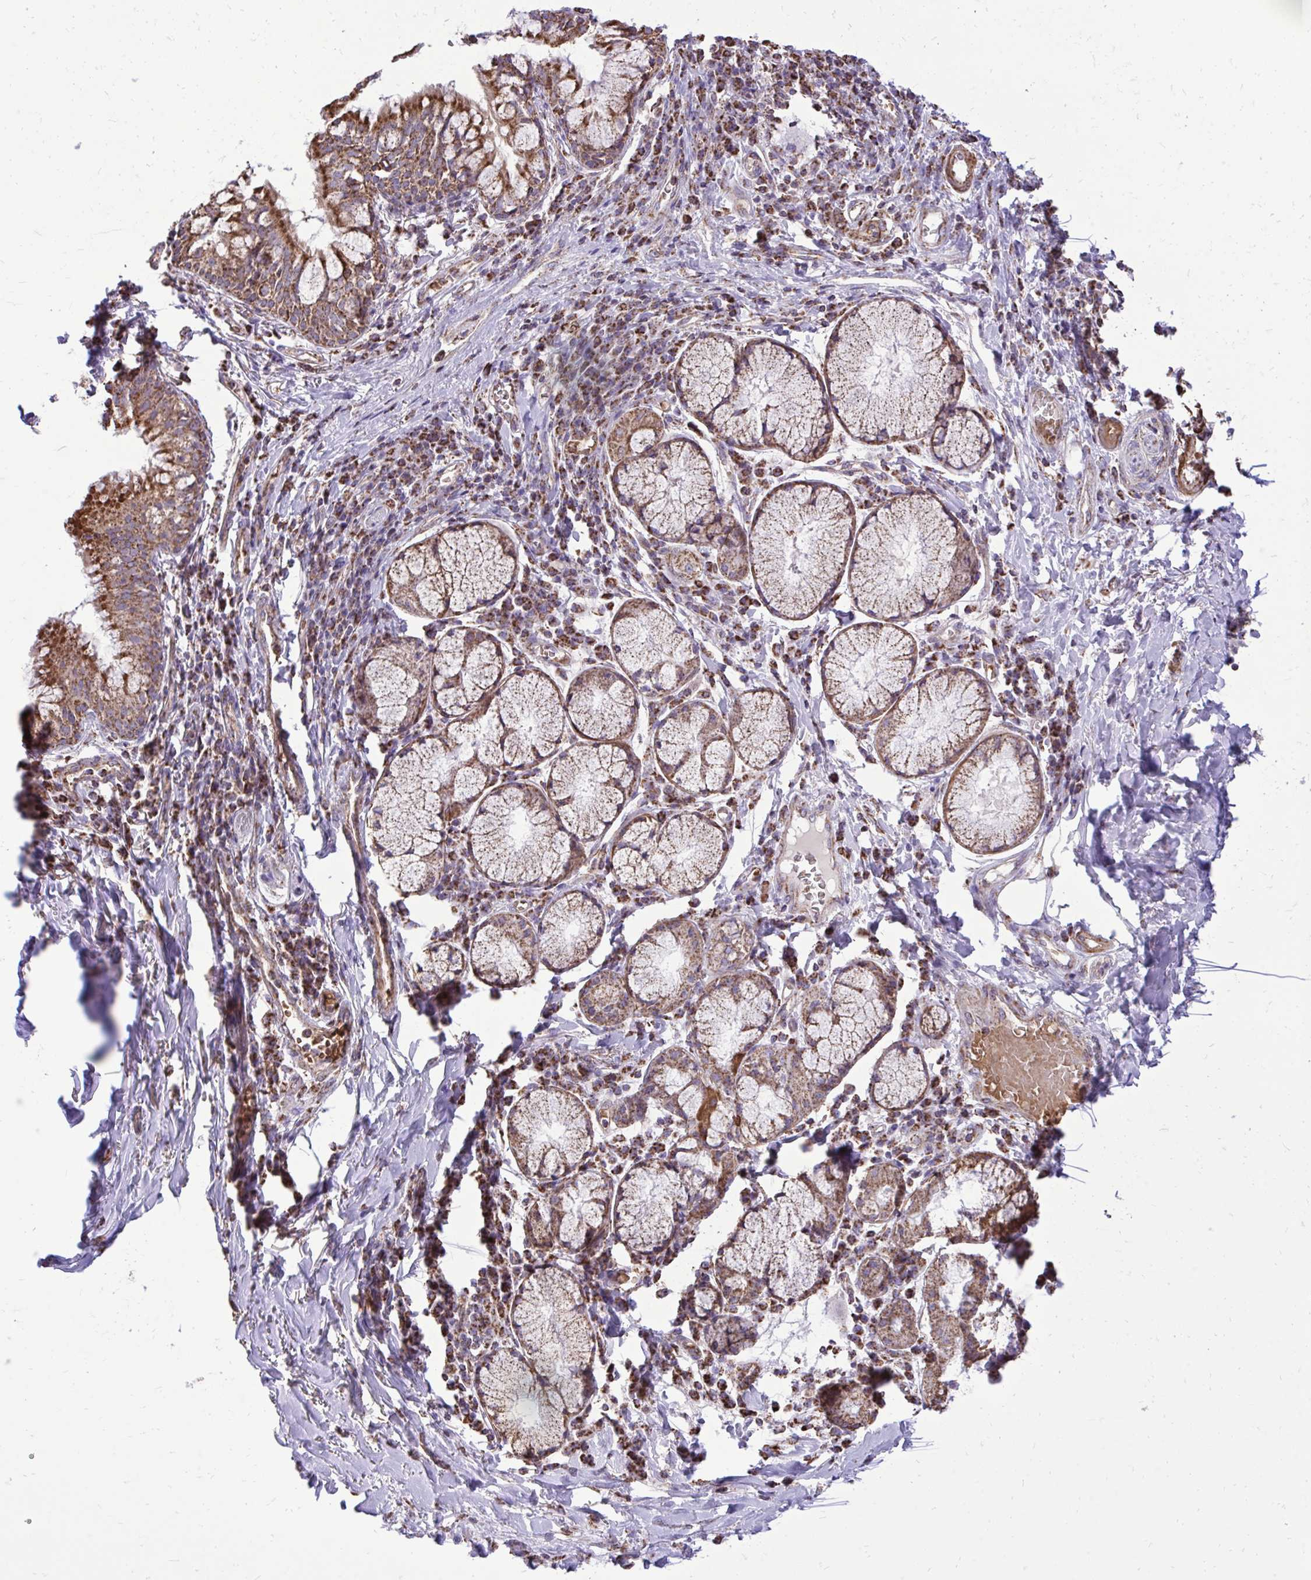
{"staining": {"intensity": "moderate", "quantity": ">75%", "location": "cytoplasmic/membranous"}, "tissue": "bronchus", "cell_type": "Respiratory epithelial cells", "image_type": "normal", "snomed": [{"axis": "morphology", "description": "Normal tissue, NOS"}, {"axis": "topography", "description": "Lymph node"}, {"axis": "topography", "description": "Bronchus"}], "caption": "Benign bronchus demonstrates moderate cytoplasmic/membranous staining in approximately >75% of respiratory epithelial cells, visualized by immunohistochemistry. (DAB (3,3'-diaminobenzidine) IHC, brown staining for protein, blue staining for nuclei).", "gene": "UBE2C", "patient": {"sex": "male", "age": 56}}